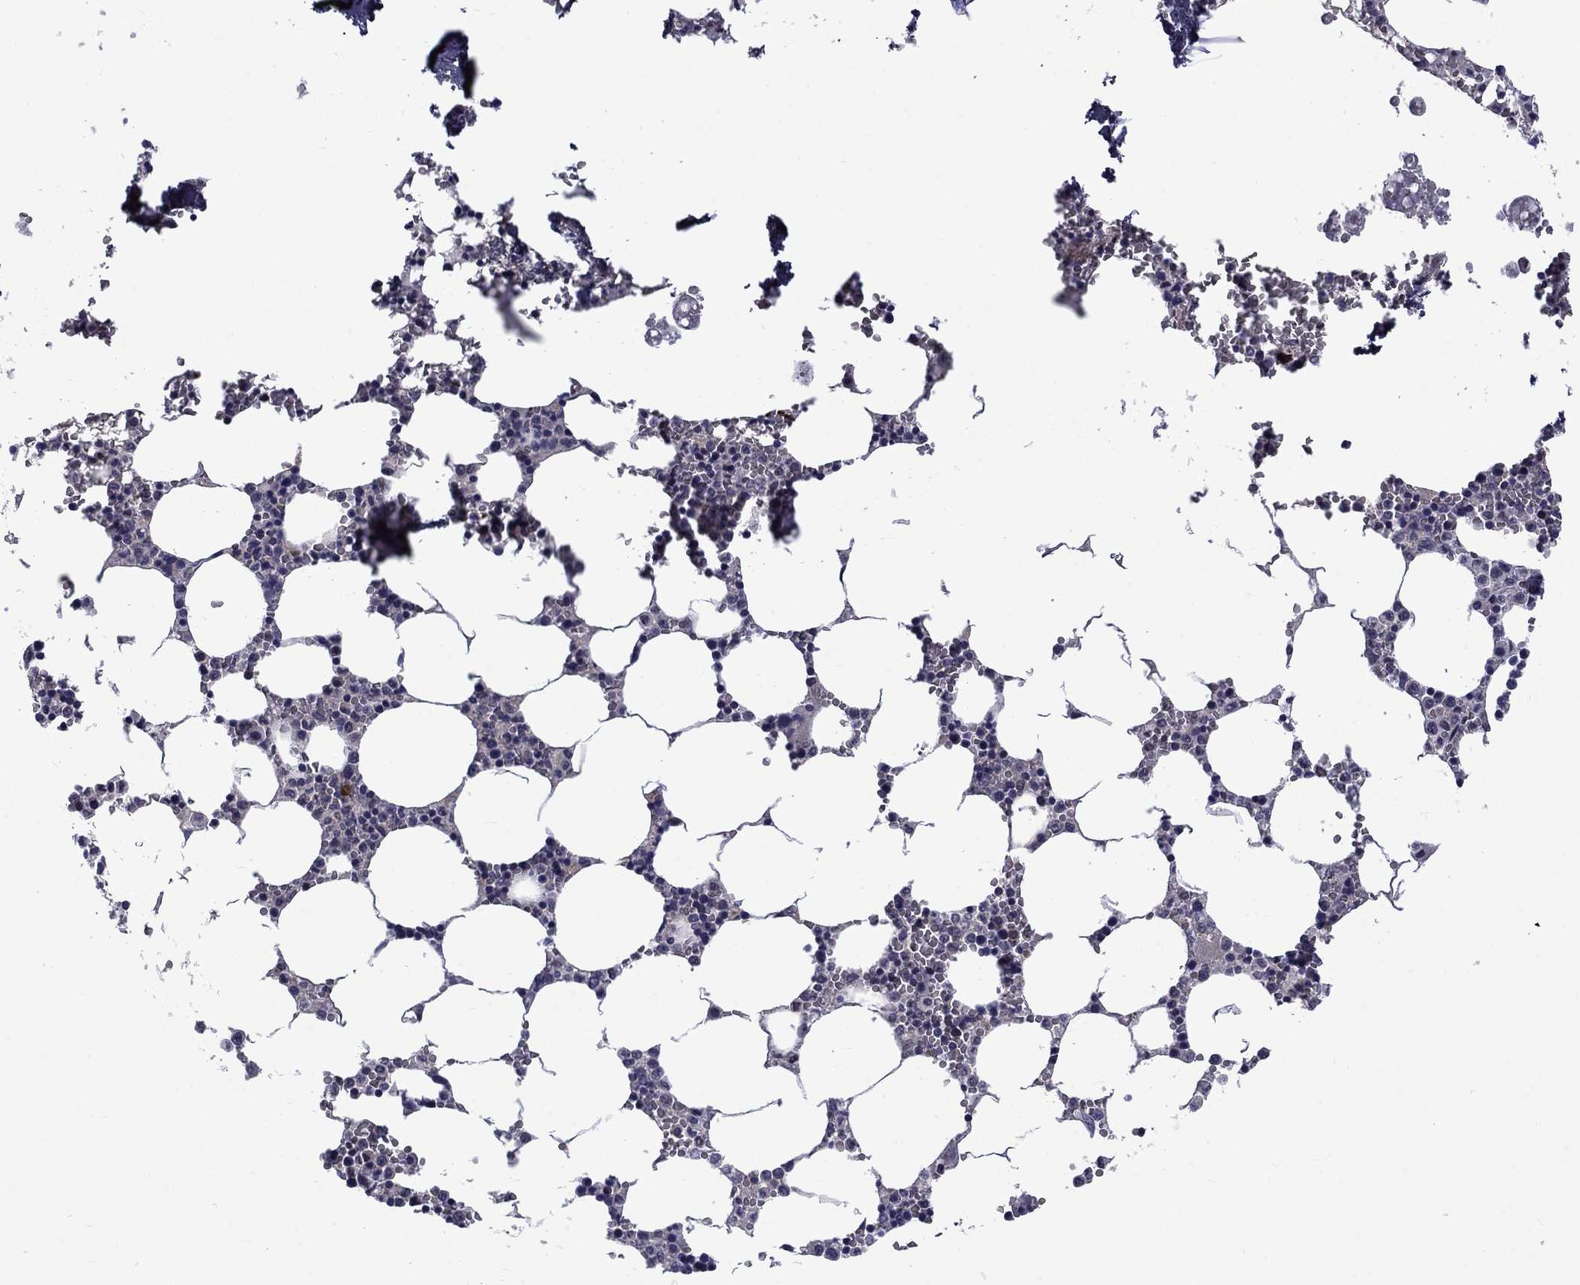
{"staining": {"intensity": "negative", "quantity": "none", "location": "none"}, "tissue": "bone marrow", "cell_type": "Hematopoietic cells", "image_type": "normal", "snomed": [{"axis": "morphology", "description": "Normal tissue, NOS"}, {"axis": "topography", "description": "Bone marrow"}], "caption": "Benign bone marrow was stained to show a protein in brown. There is no significant staining in hematopoietic cells. (Immunohistochemistry (ihc), brightfield microscopy, high magnification).", "gene": "SNTA1", "patient": {"sex": "female", "age": 64}}